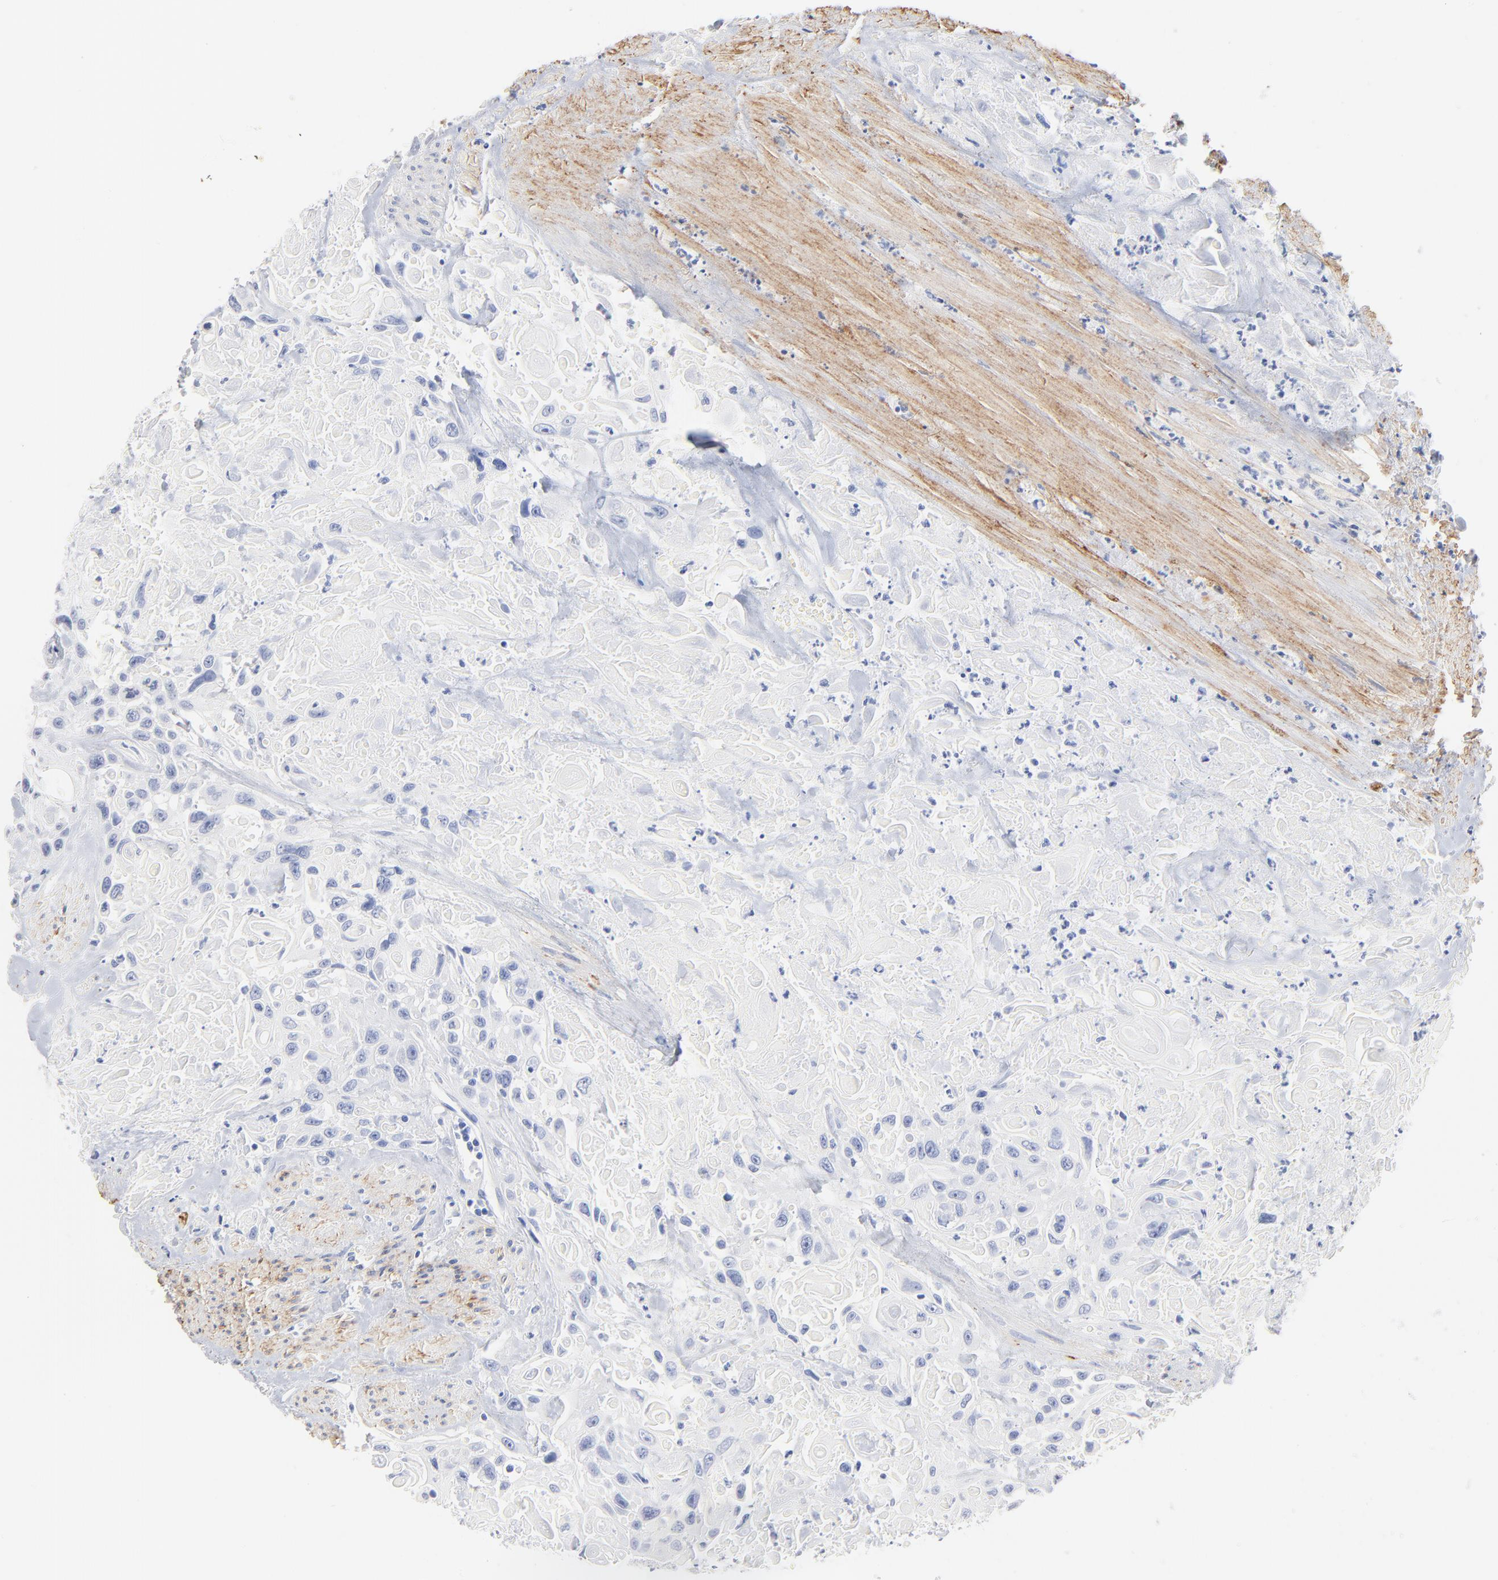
{"staining": {"intensity": "negative", "quantity": "none", "location": "none"}, "tissue": "urothelial cancer", "cell_type": "Tumor cells", "image_type": "cancer", "snomed": [{"axis": "morphology", "description": "Urothelial carcinoma, High grade"}, {"axis": "topography", "description": "Urinary bladder"}], "caption": "This is an immunohistochemistry (IHC) photomicrograph of urothelial cancer. There is no positivity in tumor cells.", "gene": "AGTR1", "patient": {"sex": "female", "age": 84}}